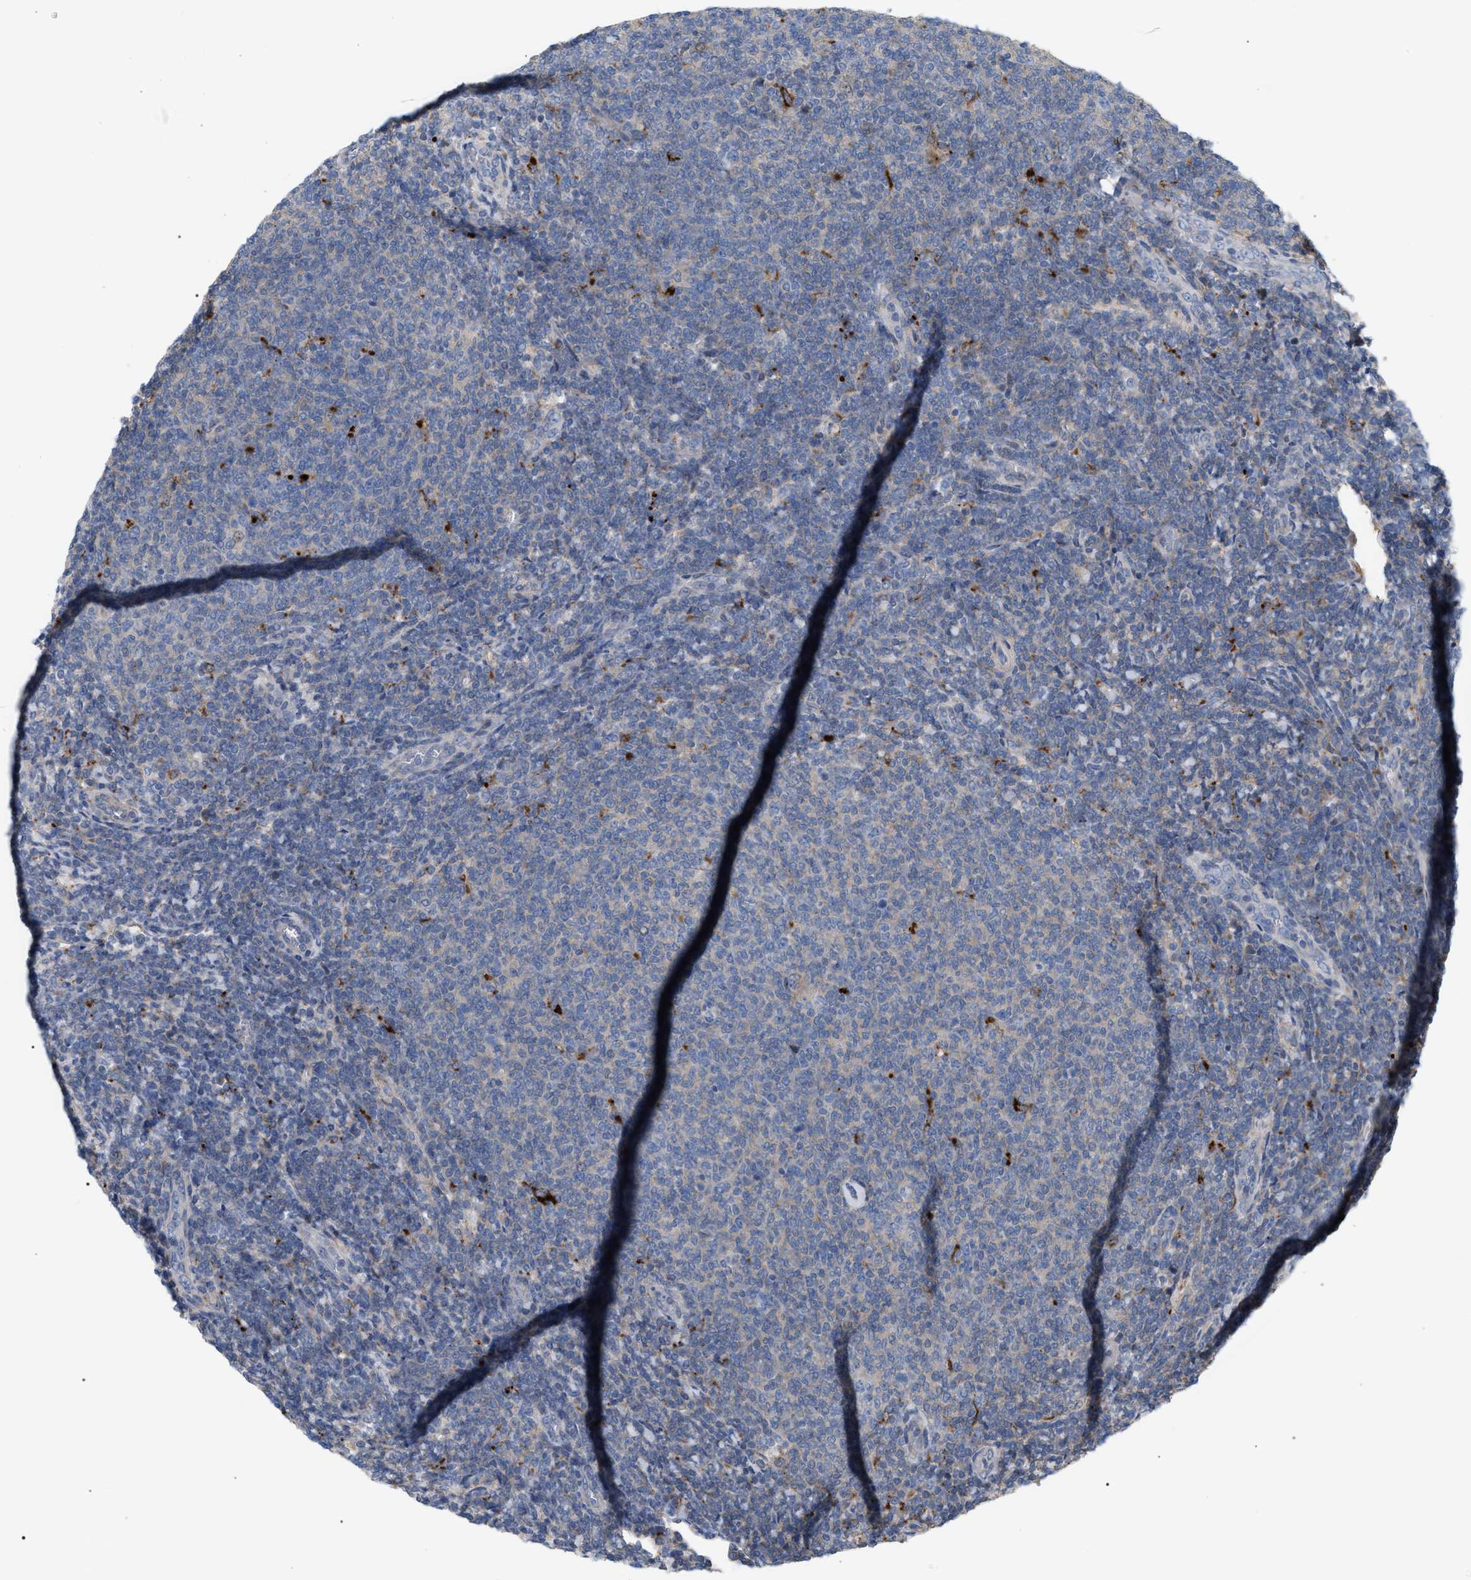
{"staining": {"intensity": "negative", "quantity": "none", "location": "none"}, "tissue": "lymphoma", "cell_type": "Tumor cells", "image_type": "cancer", "snomed": [{"axis": "morphology", "description": "Malignant lymphoma, non-Hodgkin's type, Low grade"}, {"axis": "topography", "description": "Lymph node"}], "caption": "Immunohistochemistry image of neoplastic tissue: lymphoma stained with DAB demonstrates no significant protein expression in tumor cells.", "gene": "MBTD1", "patient": {"sex": "male", "age": 66}}